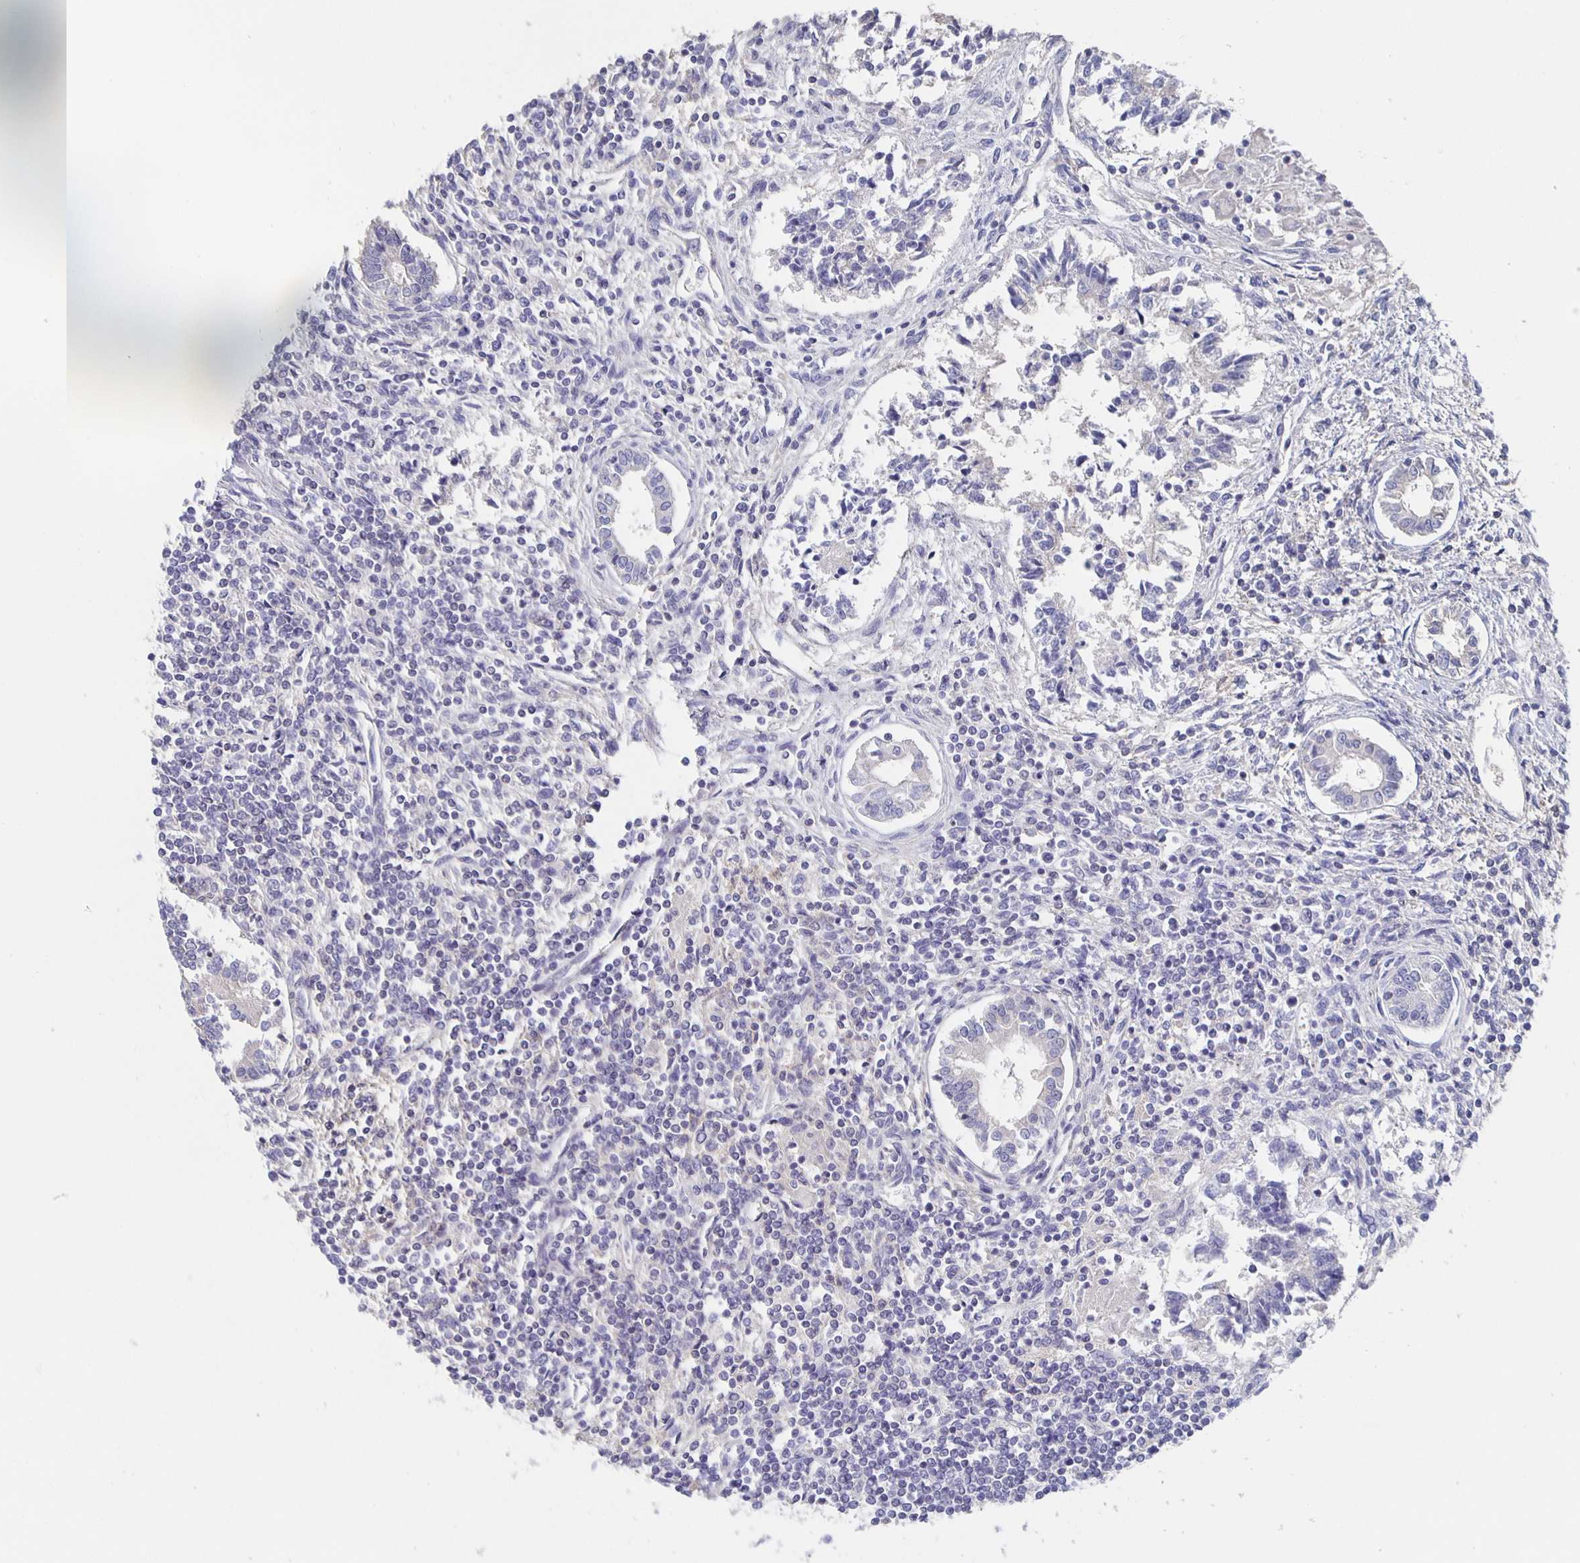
{"staining": {"intensity": "negative", "quantity": "none", "location": "none"}, "tissue": "testis cancer", "cell_type": "Tumor cells", "image_type": "cancer", "snomed": [{"axis": "morphology", "description": "Carcinoma, Embryonal, NOS"}, {"axis": "topography", "description": "Testis"}], "caption": "Tumor cells show no significant protein positivity in testis cancer (embryonal carcinoma).", "gene": "CACNA2D2", "patient": {"sex": "male", "age": 37}}